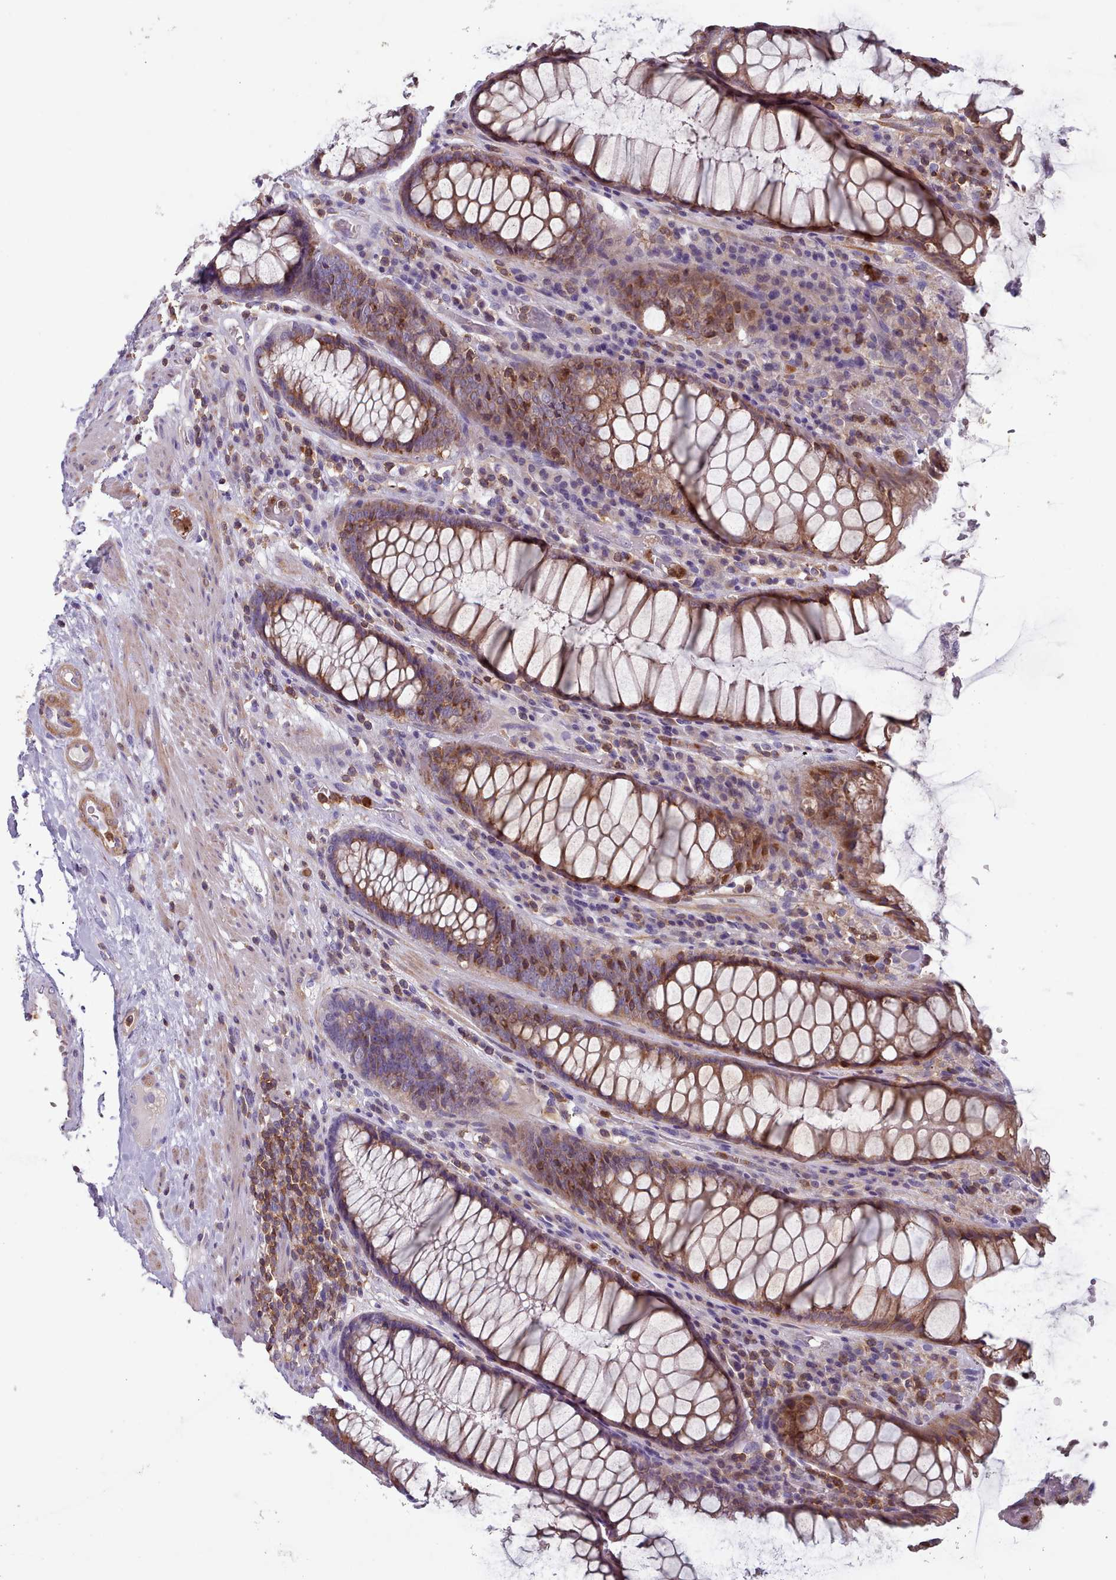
{"staining": {"intensity": "moderate", "quantity": ">75%", "location": "cytoplasmic/membranous"}, "tissue": "rectum", "cell_type": "Glandular cells", "image_type": "normal", "snomed": [{"axis": "morphology", "description": "Normal tissue, NOS"}, {"axis": "topography", "description": "Rectum"}], "caption": "Benign rectum shows moderate cytoplasmic/membranous expression in about >75% of glandular cells (Stains: DAB (3,3'-diaminobenzidine) in brown, nuclei in blue, Microscopy: brightfield microscopy at high magnification)..", "gene": "RAC1", "patient": {"sex": "male", "age": 64}}